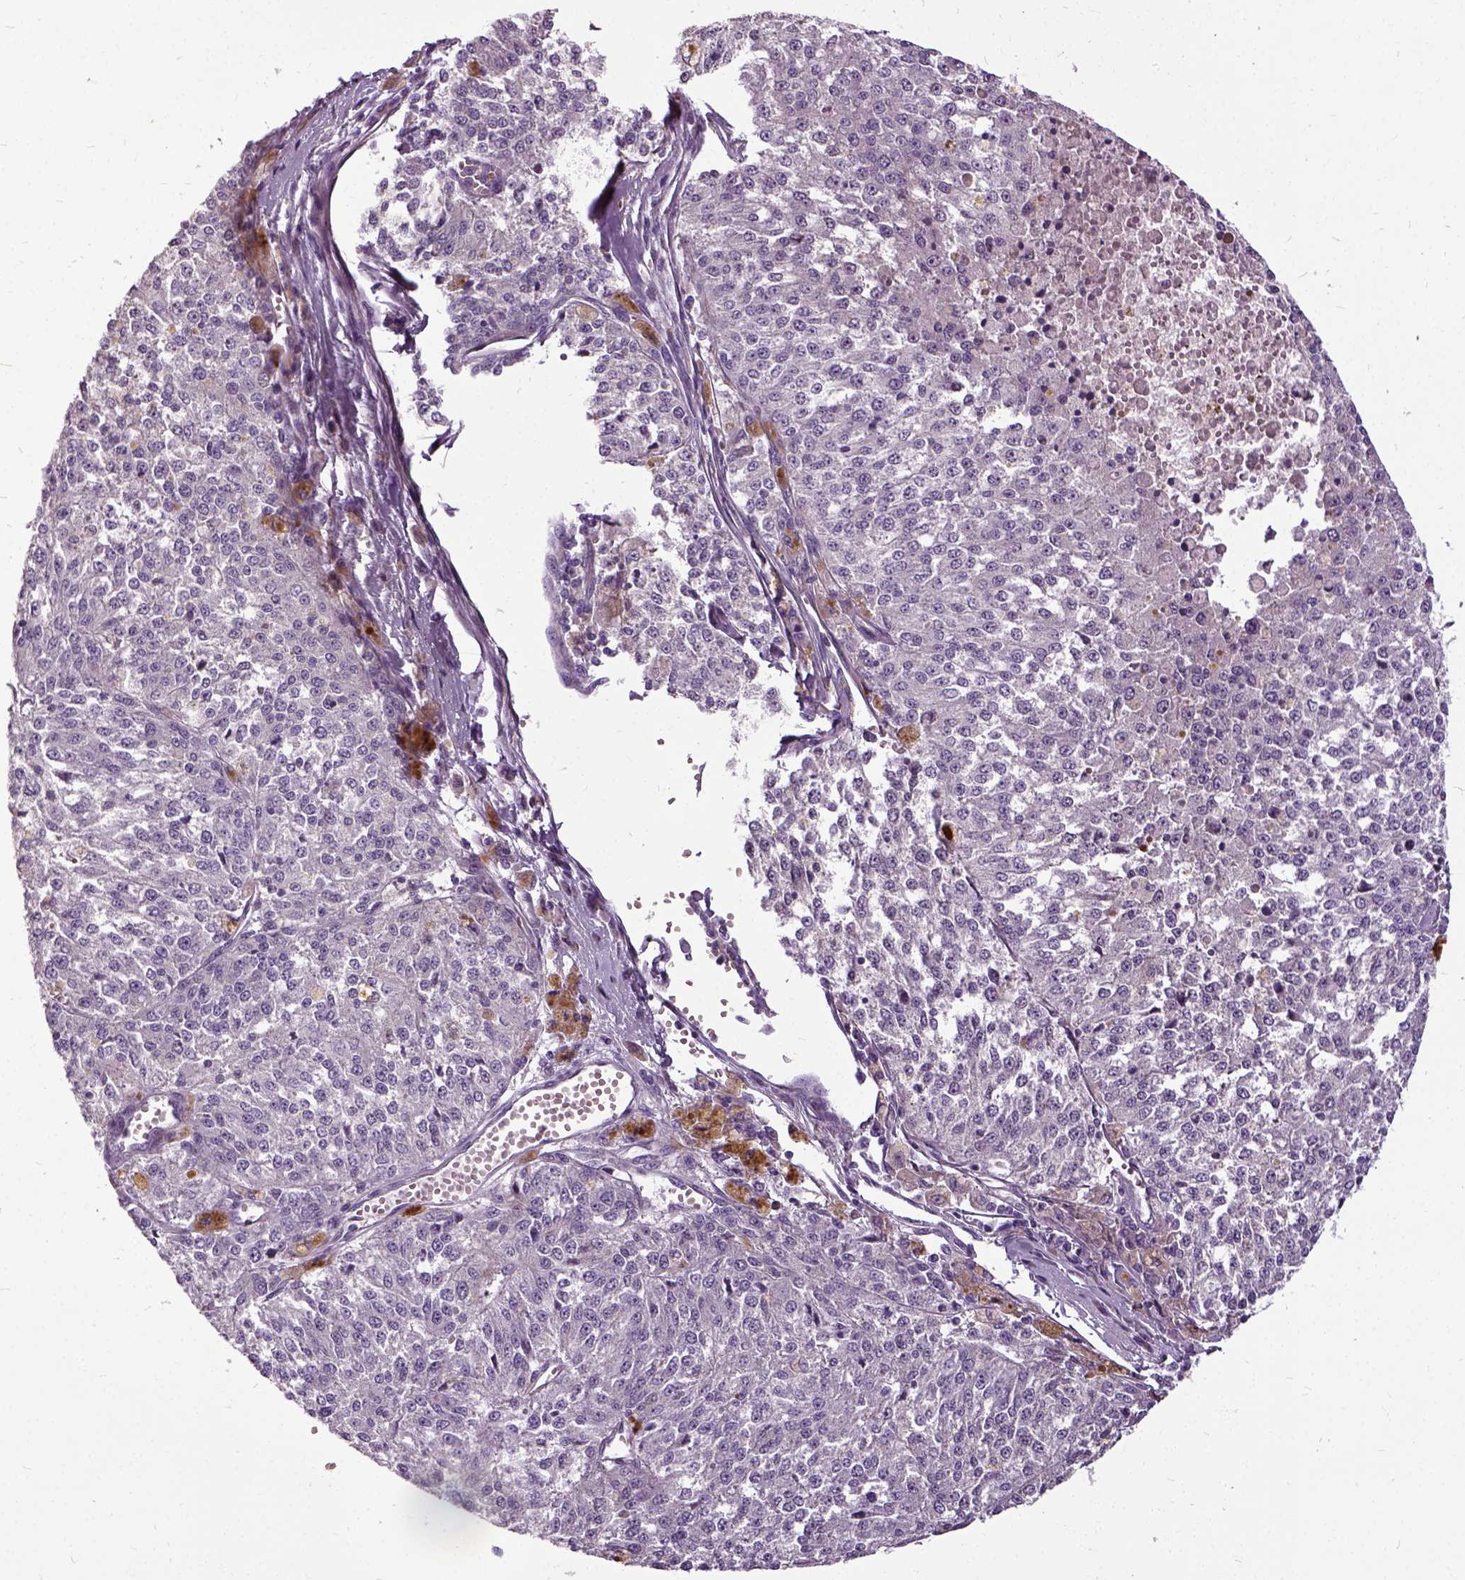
{"staining": {"intensity": "negative", "quantity": "none", "location": "none"}, "tissue": "melanoma", "cell_type": "Tumor cells", "image_type": "cancer", "snomed": [{"axis": "morphology", "description": "Malignant melanoma, Metastatic site"}, {"axis": "topography", "description": "Lymph node"}], "caption": "The histopathology image demonstrates no significant expression in tumor cells of melanoma. The staining is performed using DAB (3,3'-diaminobenzidine) brown chromogen with nuclei counter-stained in using hematoxylin.", "gene": "ILRUN", "patient": {"sex": "female", "age": 64}}